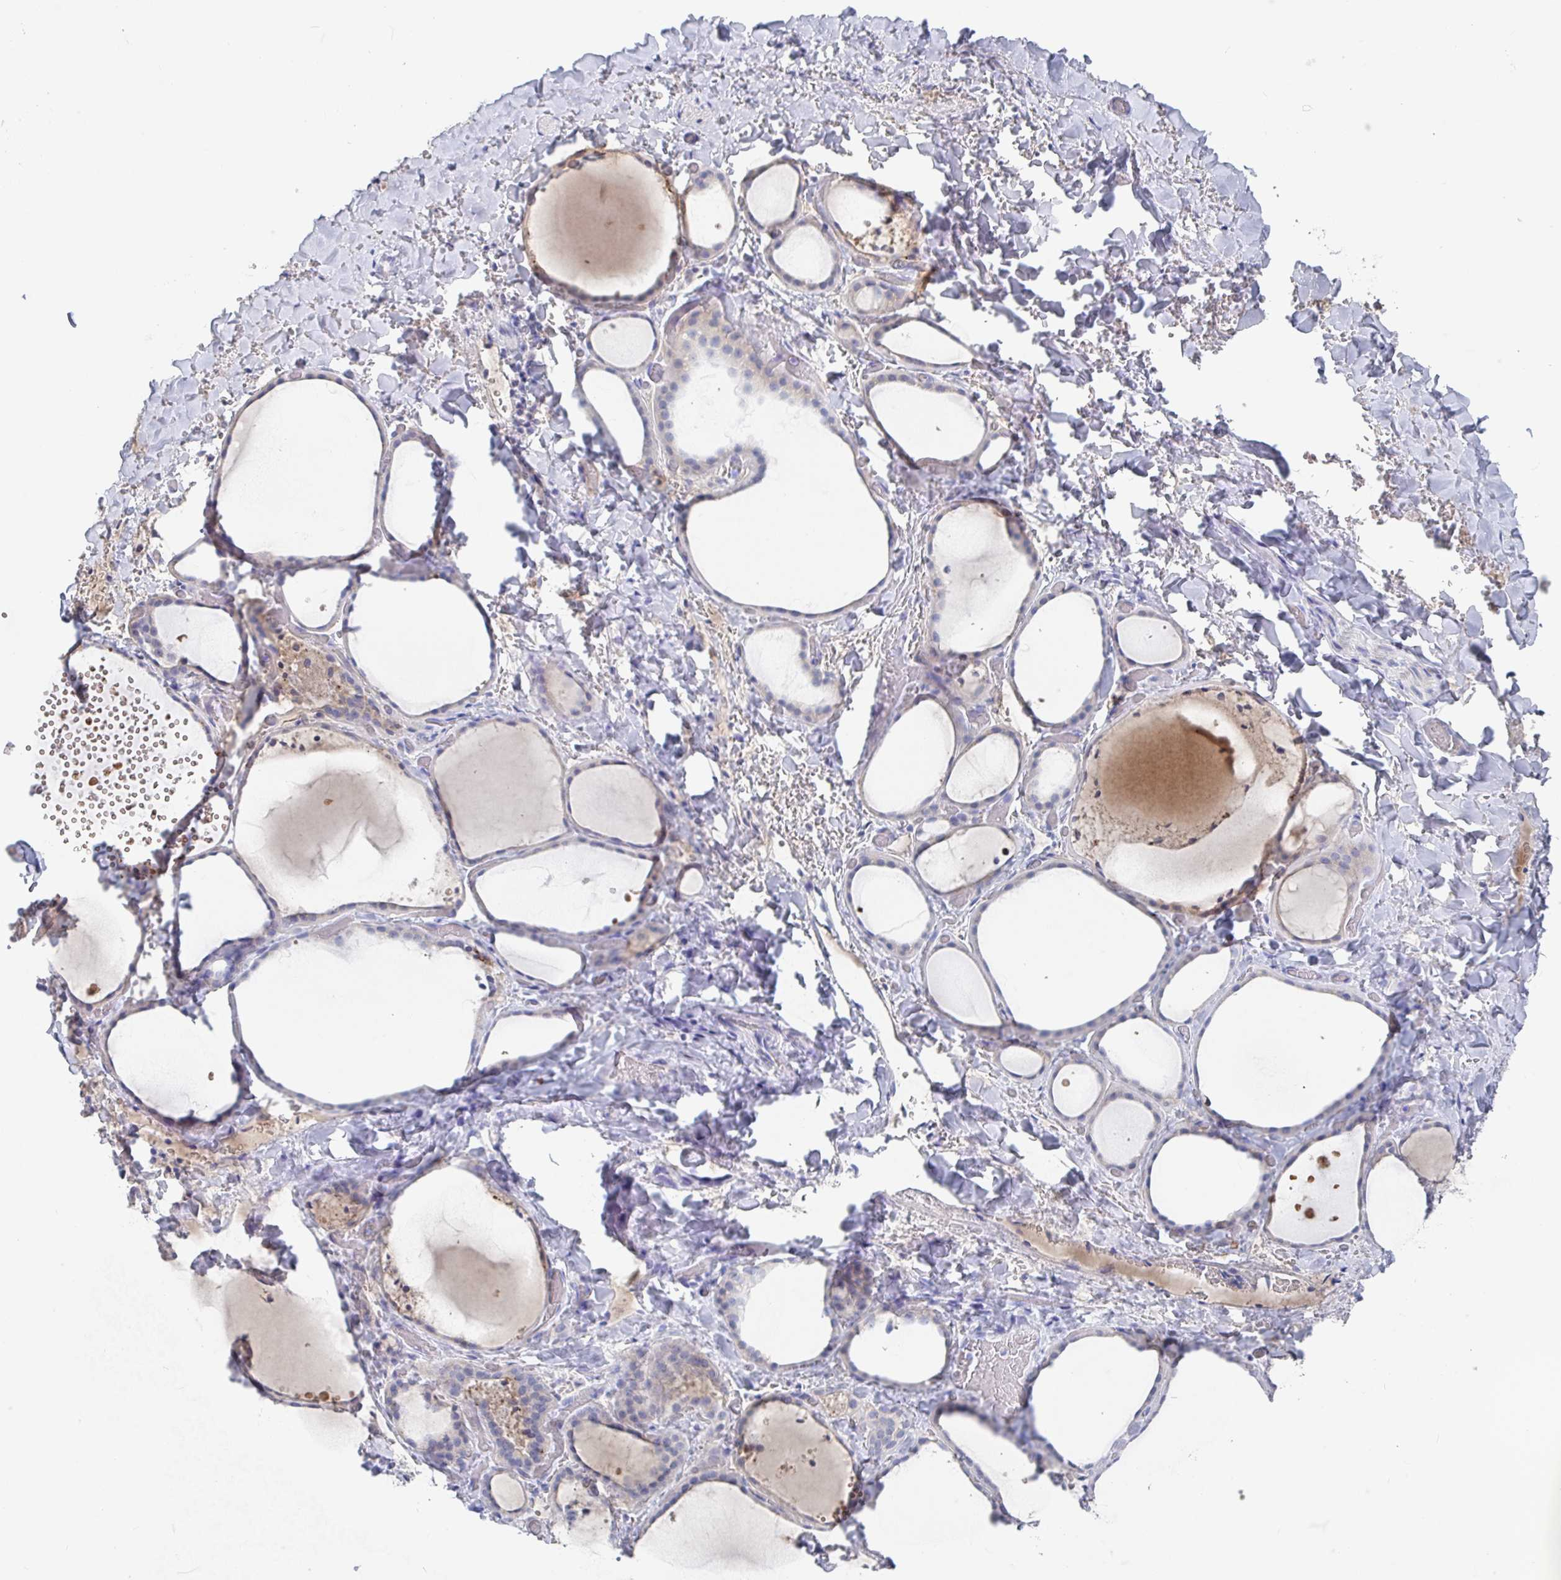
{"staining": {"intensity": "moderate", "quantity": "<25%", "location": "cytoplasmic/membranous"}, "tissue": "thyroid gland", "cell_type": "Glandular cells", "image_type": "normal", "snomed": [{"axis": "morphology", "description": "Normal tissue, NOS"}, {"axis": "topography", "description": "Thyroid gland"}], "caption": "This is a histology image of IHC staining of unremarkable thyroid gland, which shows moderate expression in the cytoplasmic/membranous of glandular cells.", "gene": "GPR148", "patient": {"sex": "female", "age": 36}}